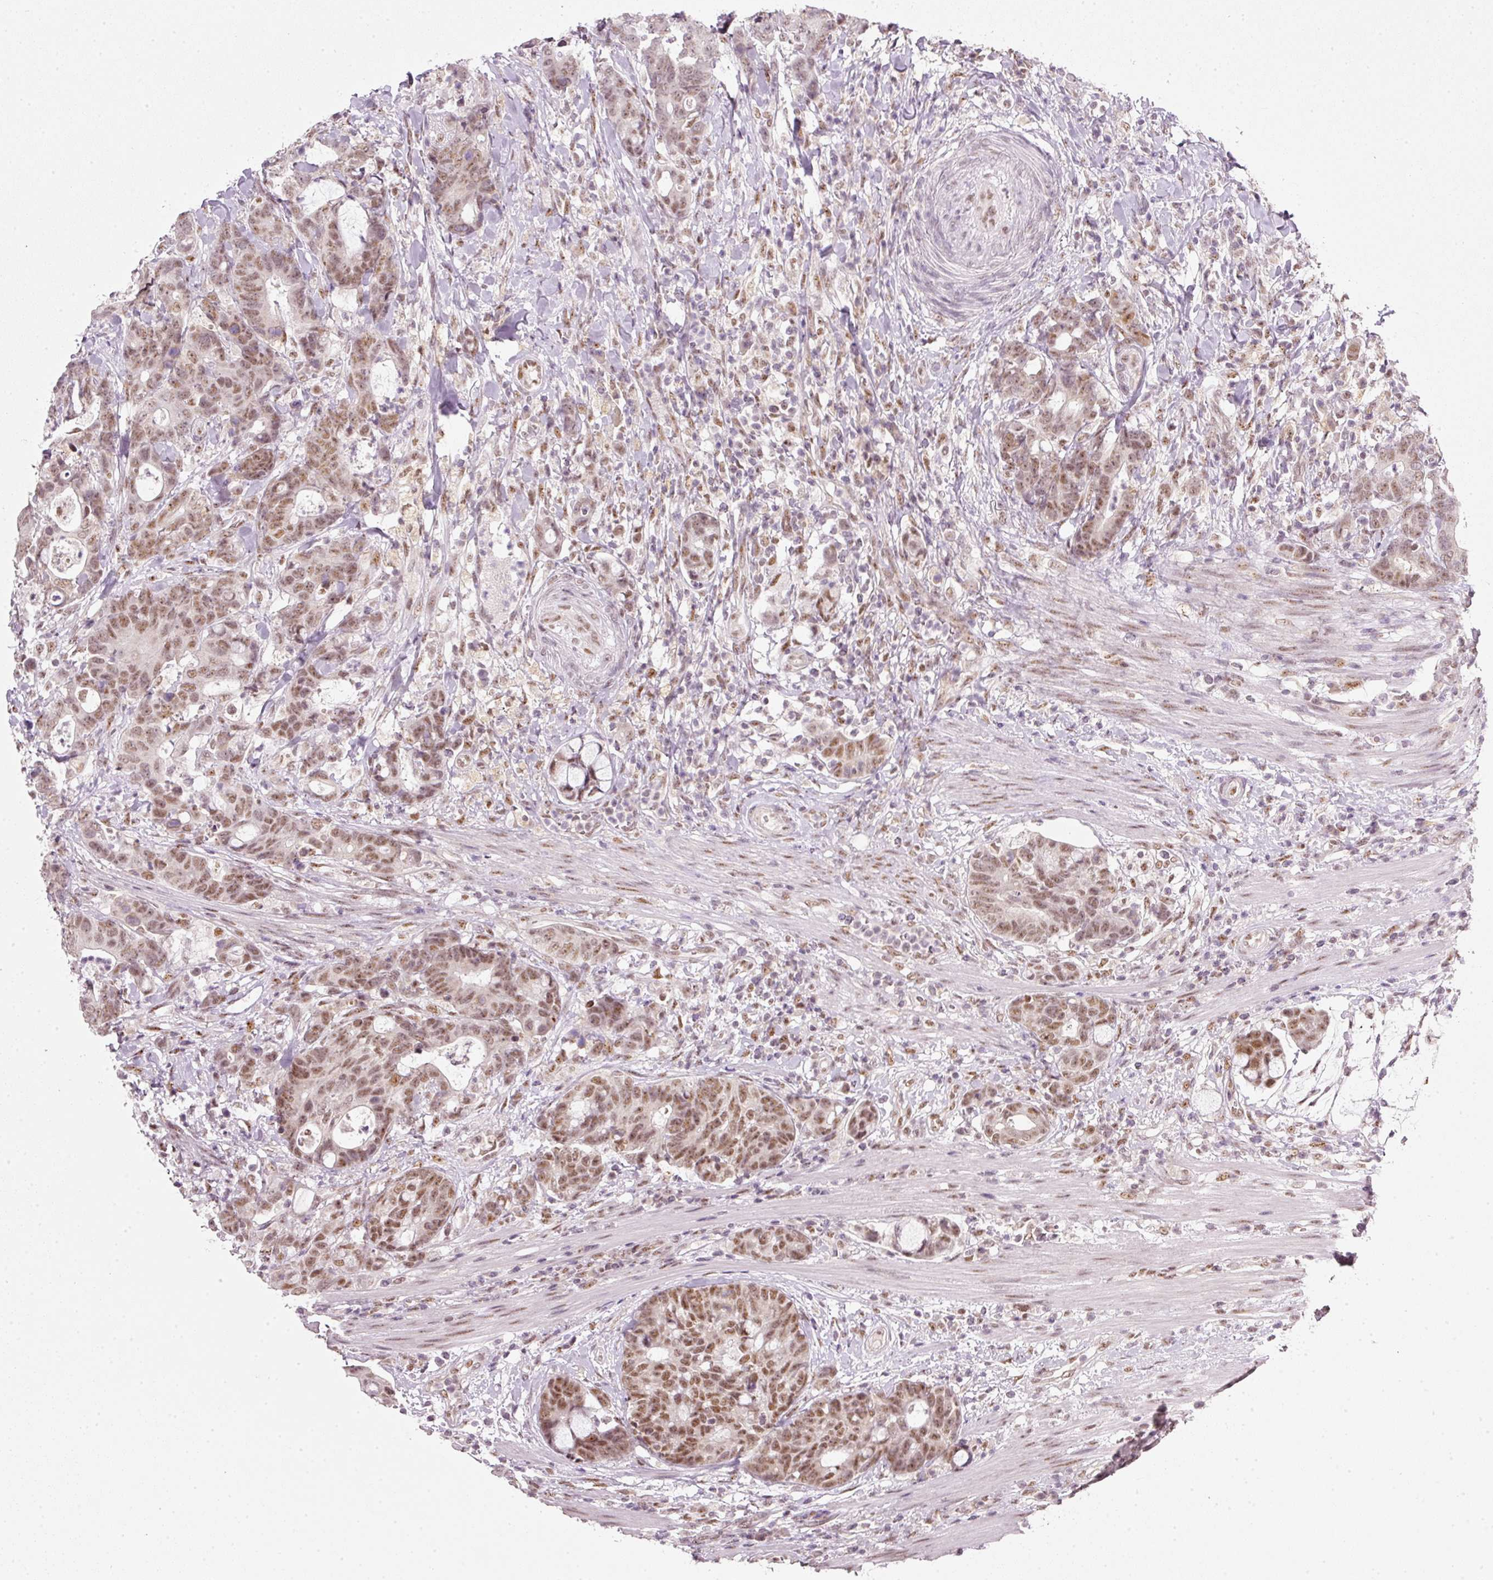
{"staining": {"intensity": "moderate", "quantity": ">75%", "location": "nuclear"}, "tissue": "colorectal cancer", "cell_type": "Tumor cells", "image_type": "cancer", "snomed": [{"axis": "morphology", "description": "Adenocarcinoma, NOS"}, {"axis": "topography", "description": "Colon"}], "caption": "Human colorectal adenocarcinoma stained for a protein (brown) reveals moderate nuclear positive expression in about >75% of tumor cells.", "gene": "FSTL3", "patient": {"sex": "female", "age": 82}}